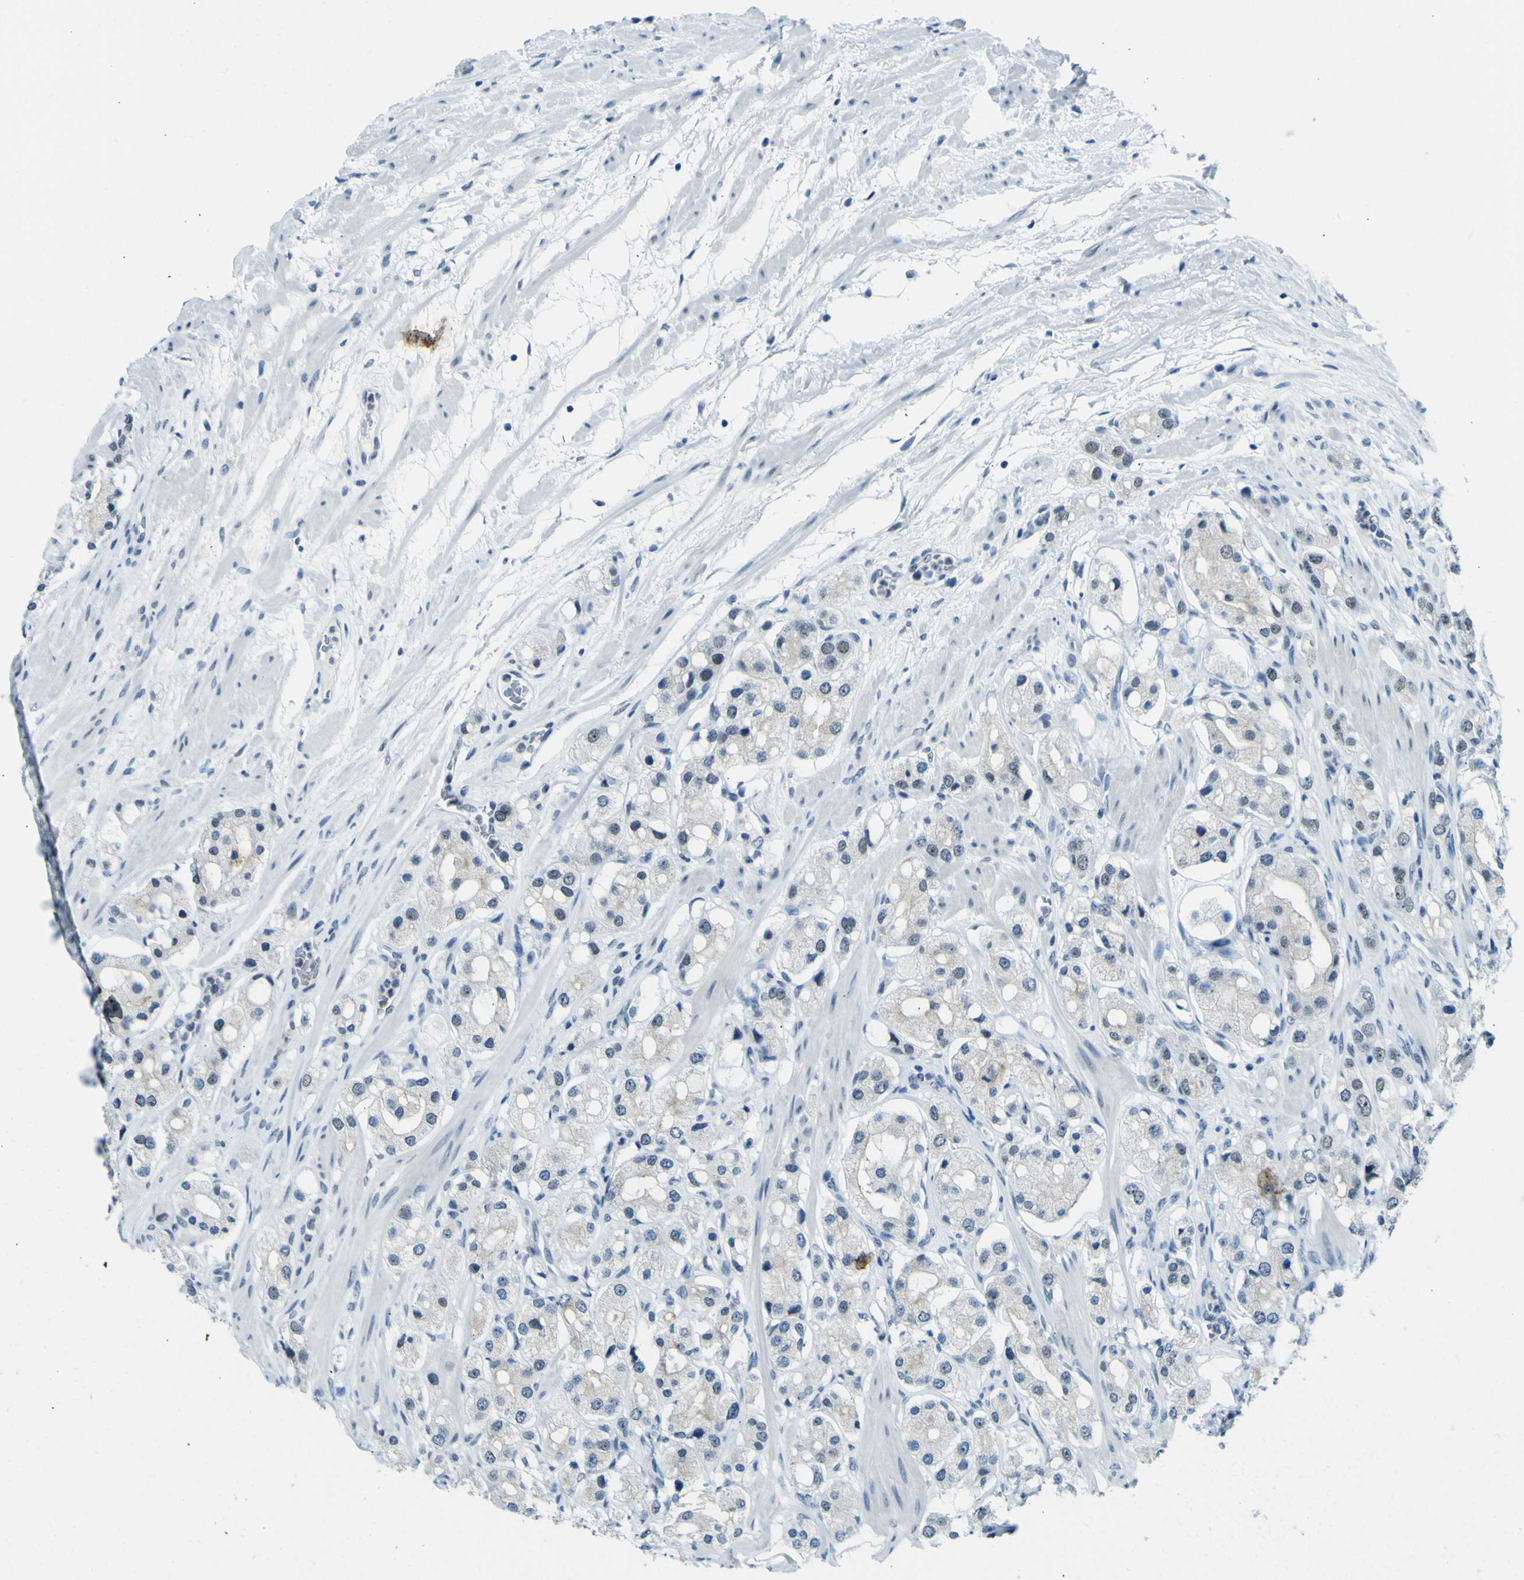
{"staining": {"intensity": "negative", "quantity": "none", "location": "none"}, "tissue": "prostate cancer", "cell_type": "Tumor cells", "image_type": "cancer", "snomed": [{"axis": "morphology", "description": "Adenocarcinoma, High grade"}, {"axis": "topography", "description": "Prostate"}], "caption": "Tumor cells are negative for protein expression in human high-grade adenocarcinoma (prostate).", "gene": "CEBPG", "patient": {"sex": "male", "age": 65}}